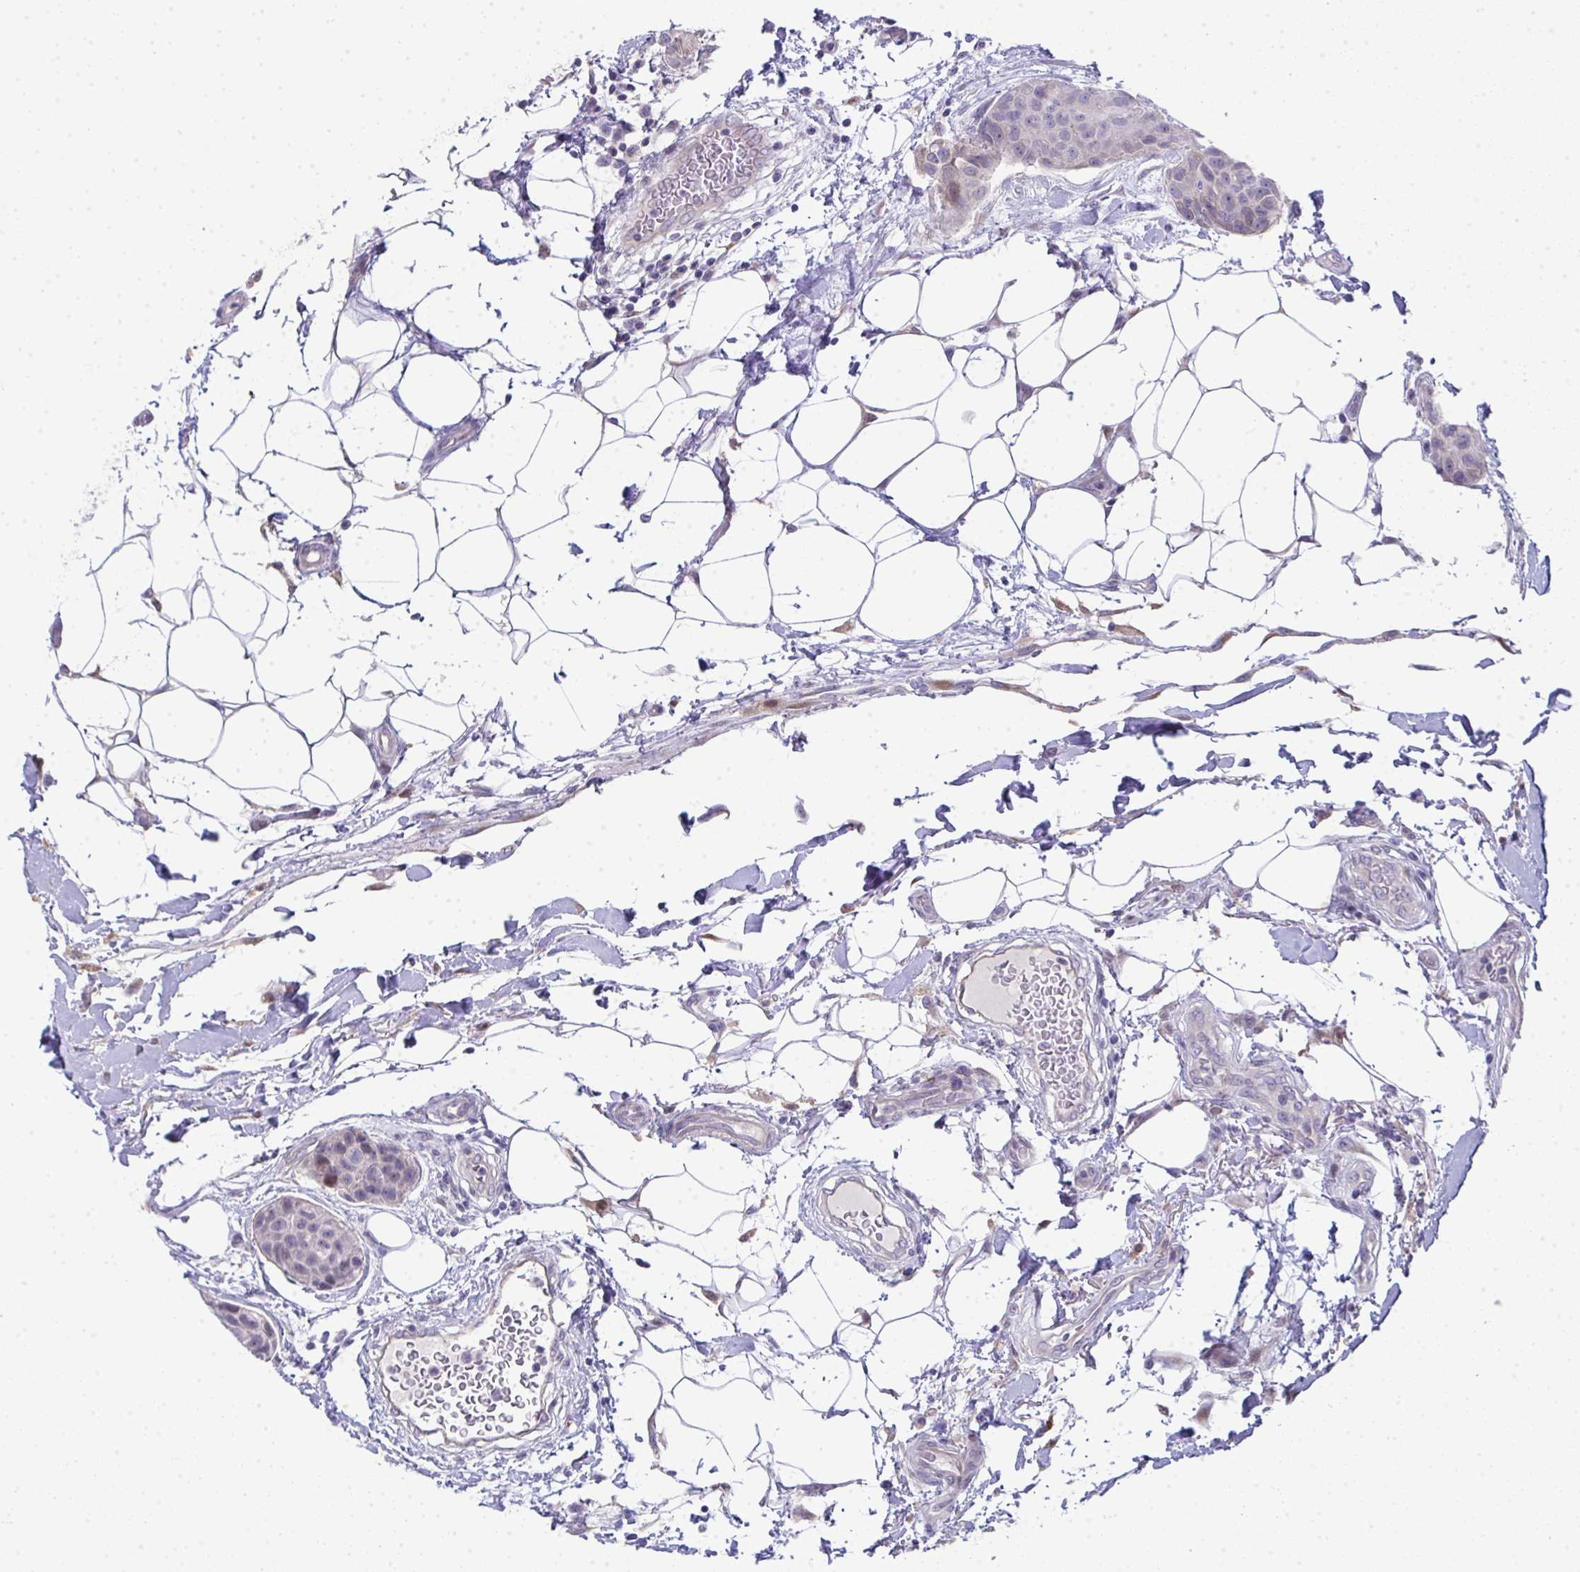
{"staining": {"intensity": "strong", "quantity": "<25%", "location": "nuclear"}, "tissue": "breast cancer", "cell_type": "Tumor cells", "image_type": "cancer", "snomed": [{"axis": "morphology", "description": "Duct carcinoma"}, {"axis": "topography", "description": "Breast"}, {"axis": "topography", "description": "Lymph node"}], "caption": "This histopathology image demonstrates immunohistochemistry staining of breast invasive ductal carcinoma, with medium strong nuclear positivity in approximately <25% of tumor cells.", "gene": "GALNT16", "patient": {"sex": "female", "age": 80}}